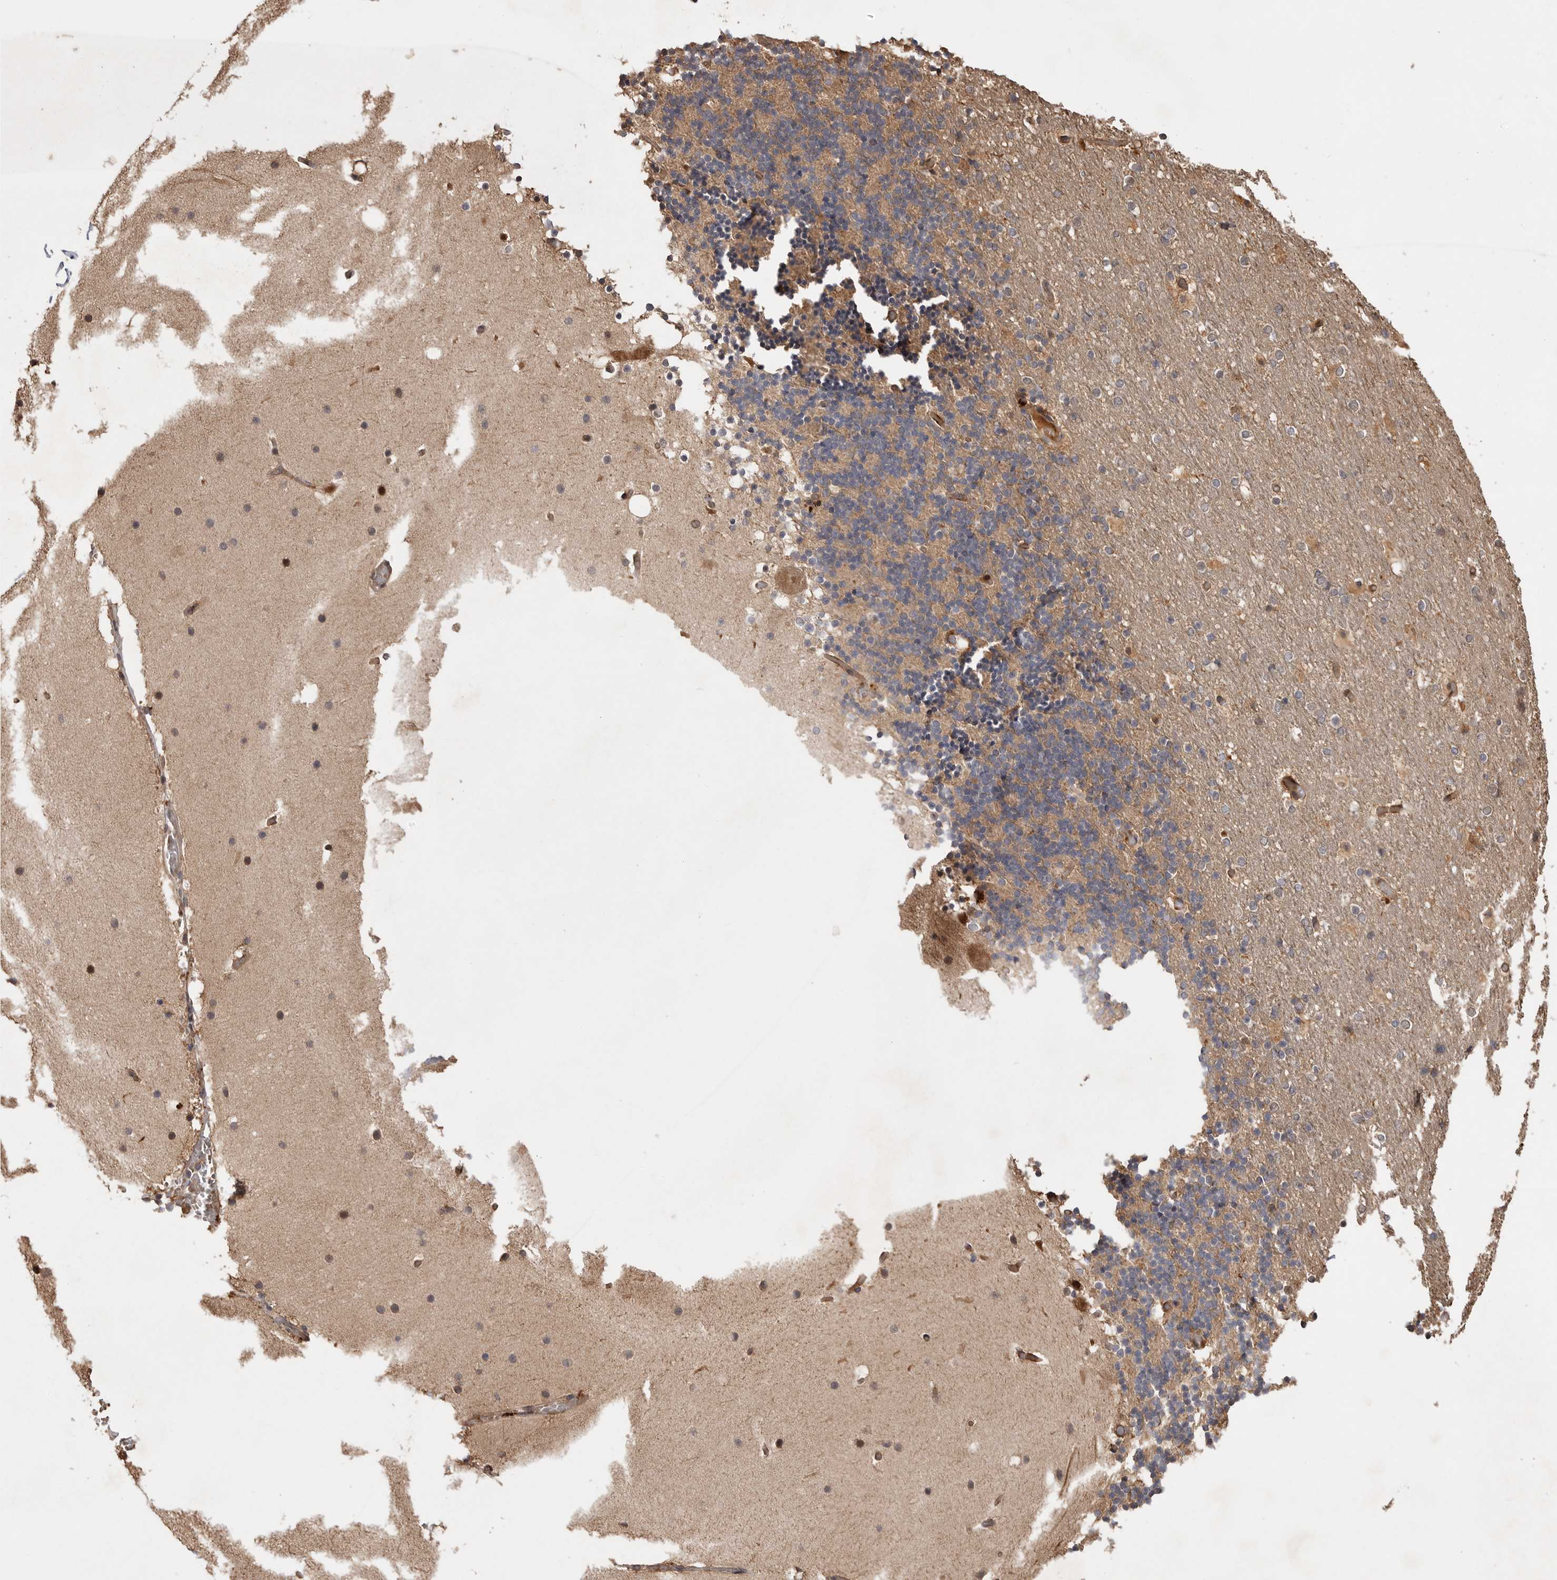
{"staining": {"intensity": "weak", "quantity": "<25%", "location": "cytoplasmic/membranous"}, "tissue": "cerebellum", "cell_type": "Cells in granular layer", "image_type": "normal", "snomed": [{"axis": "morphology", "description": "Normal tissue, NOS"}, {"axis": "topography", "description": "Cerebellum"}], "caption": "Immunohistochemistry image of normal cerebellum: human cerebellum stained with DAB (3,3'-diaminobenzidine) shows no significant protein staining in cells in granular layer. The staining is performed using DAB brown chromogen with nuclei counter-stained in using hematoxylin.", "gene": "VN1R4", "patient": {"sex": "male", "age": 57}}